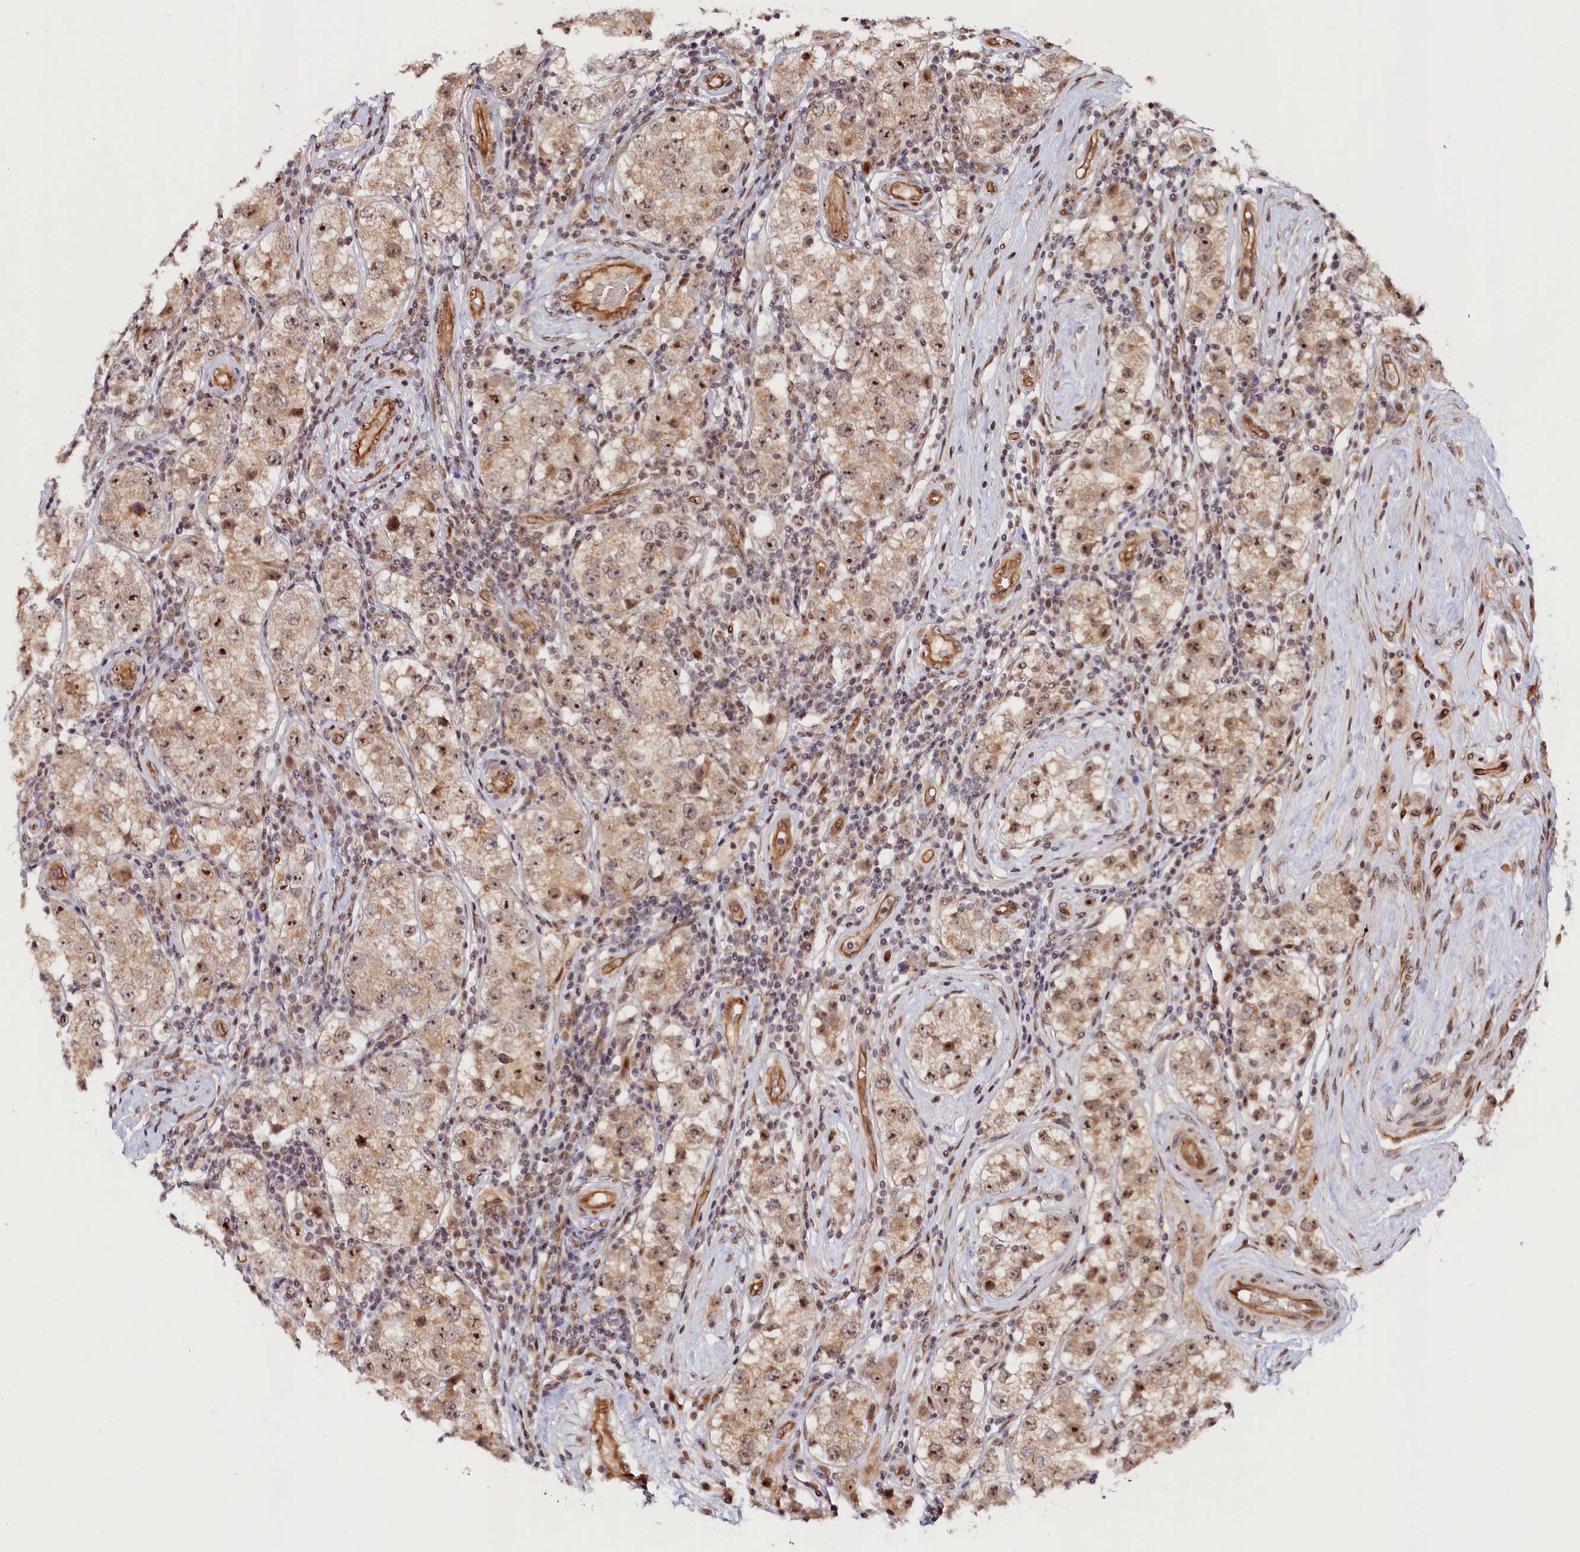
{"staining": {"intensity": "moderate", "quantity": "25%-75%", "location": "cytoplasmic/membranous,nuclear"}, "tissue": "testis cancer", "cell_type": "Tumor cells", "image_type": "cancer", "snomed": [{"axis": "morphology", "description": "Seminoma, NOS"}, {"axis": "topography", "description": "Testis"}], "caption": "Seminoma (testis) was stained to show a protein in brown. There is medium levels of moderate cytoplasmic/membranous and nuclear positivity in approximately 25%-75% of tumor cells. The staining was performed using DAB (3,3'-diaminobenzidine), with brown indicating positive protein expression. Nuclei are stained blue with hematoxylin.", "gene": "ANKRD24", "patient": {"sex": "male", "age": 34}}